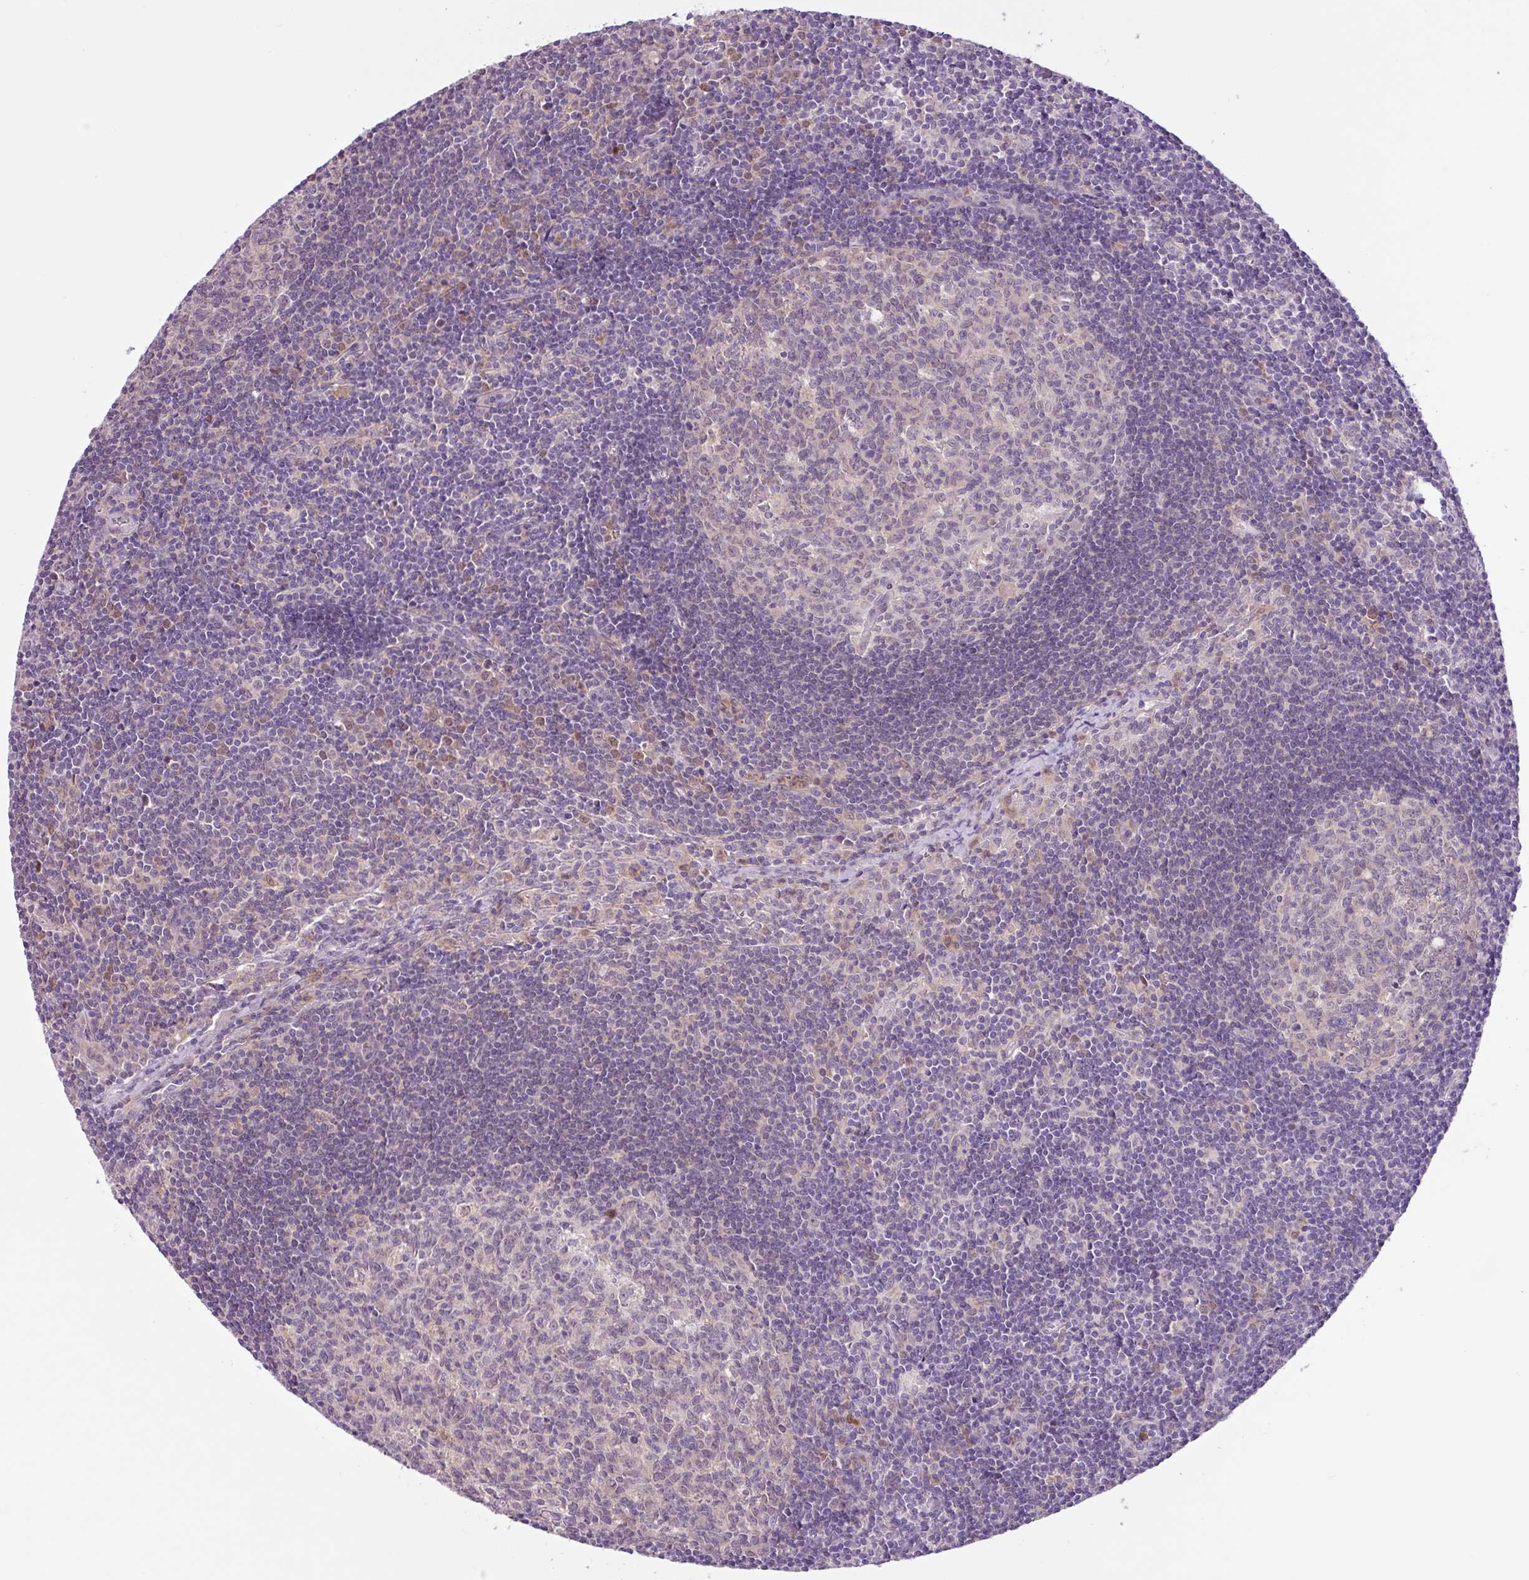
{"staining": {"intensity": "weak", "quantity": "<25%", "location": "nuclear"}, "tissue": "lymph node", "cell_type": "Germinal center cells", "image_type": "normal", "snomed": [{"axis": "morphology", "description": "Normal tissue, NOS"}, {"axis": "topography", "description": "Lymph node"}], "caption": "DAB immunohistochemical staining of unremarkable human lymph node displays no significant expression in germinal center cells.", "gene": "TONSL", "patient": {"sex": "female", "age": 29}}